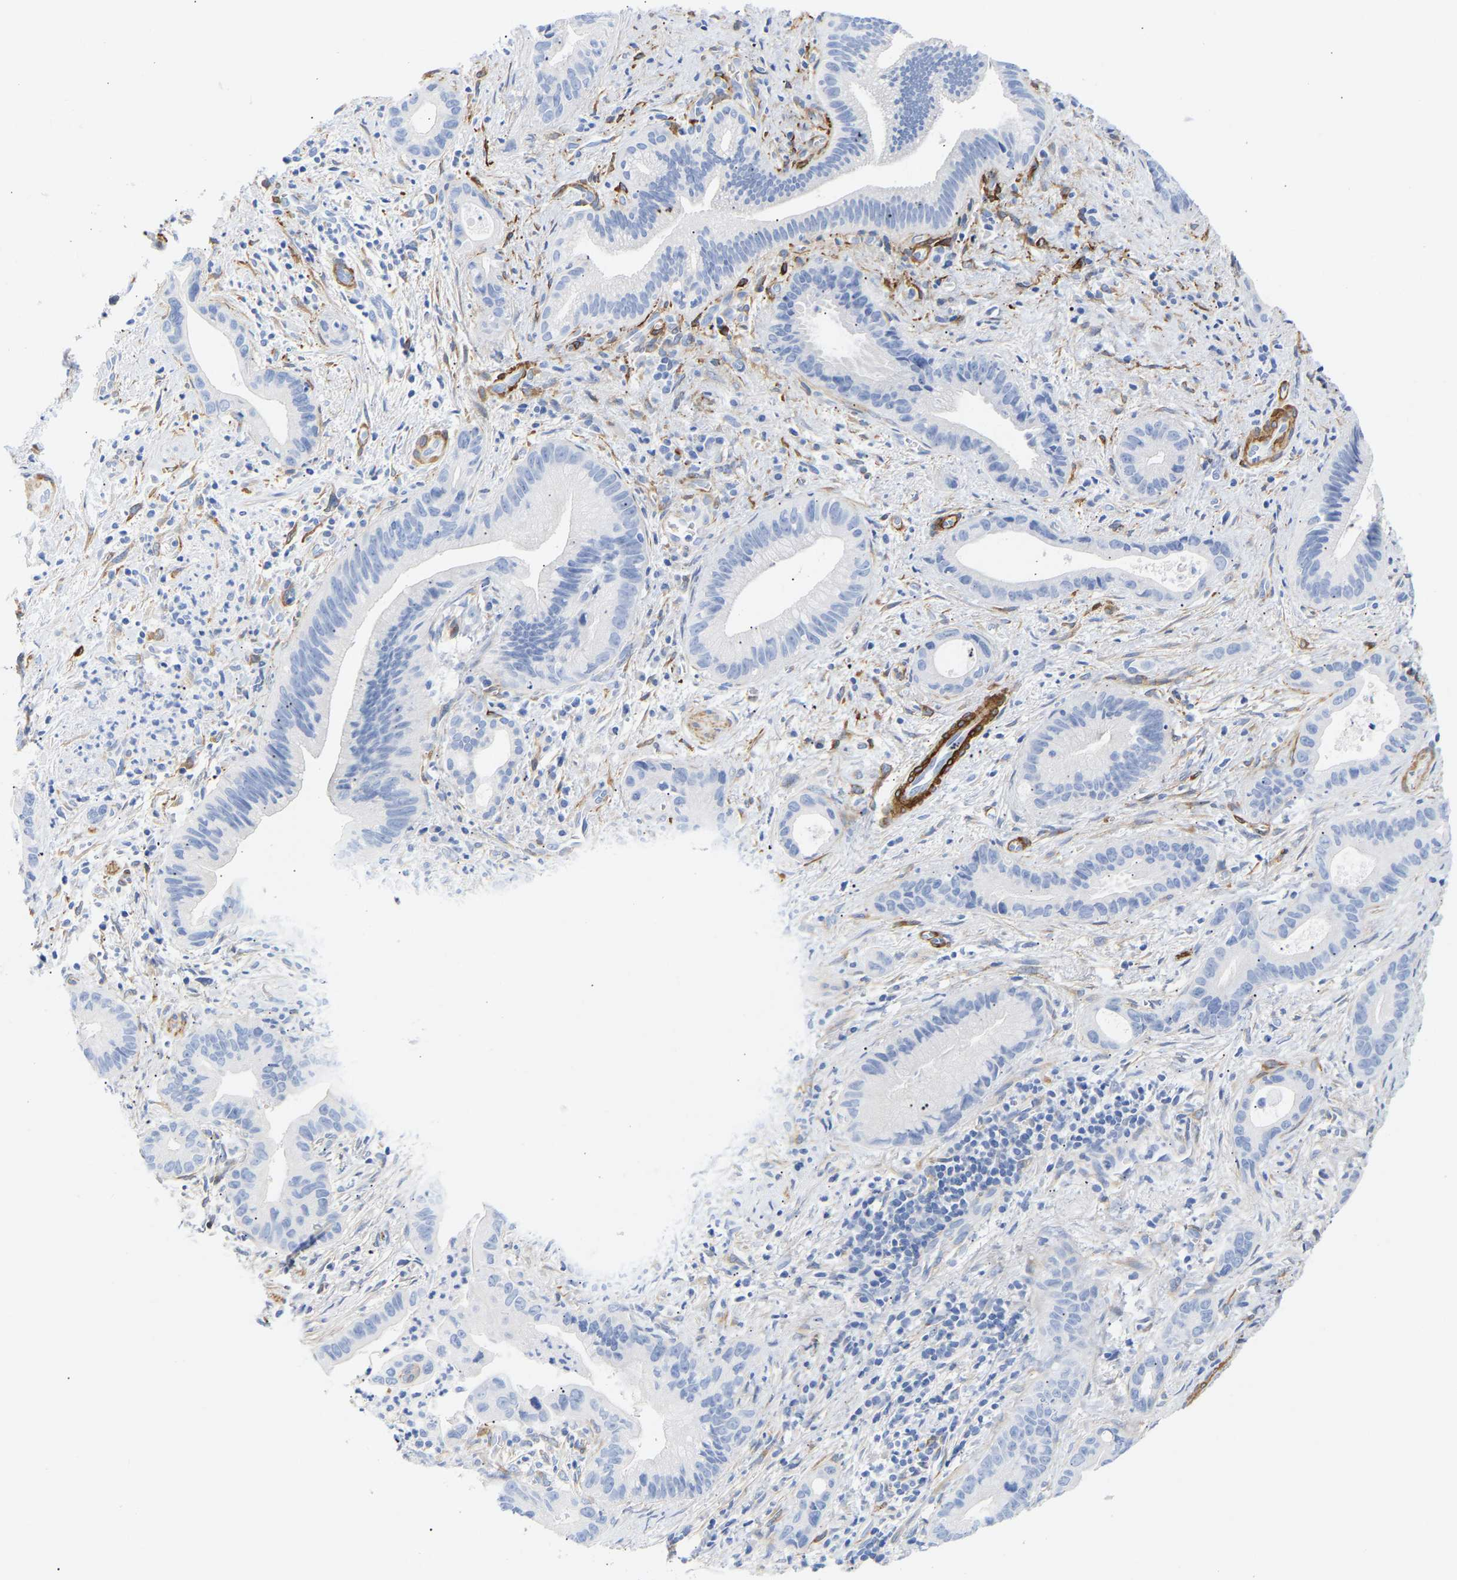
{"staining": {"intensity": "negative", "quantity": "none", "location": "none"}, "tissue": "liver cancer", "cell_type": "Tumor cells", "image_type": "cancer", "snomed": [{"axis": "morphology", "description": "Cholangiocarcinoma"}, {"axis": "topography", "description": "Liver"}], "caption": "A high-resolution image shows IHC staining of cholangiocarcinoma (liver), which exhibits no significant positivity in tumor cells.", "gene": "AMPH", "patient": {"sex": "female", "age": 55}}